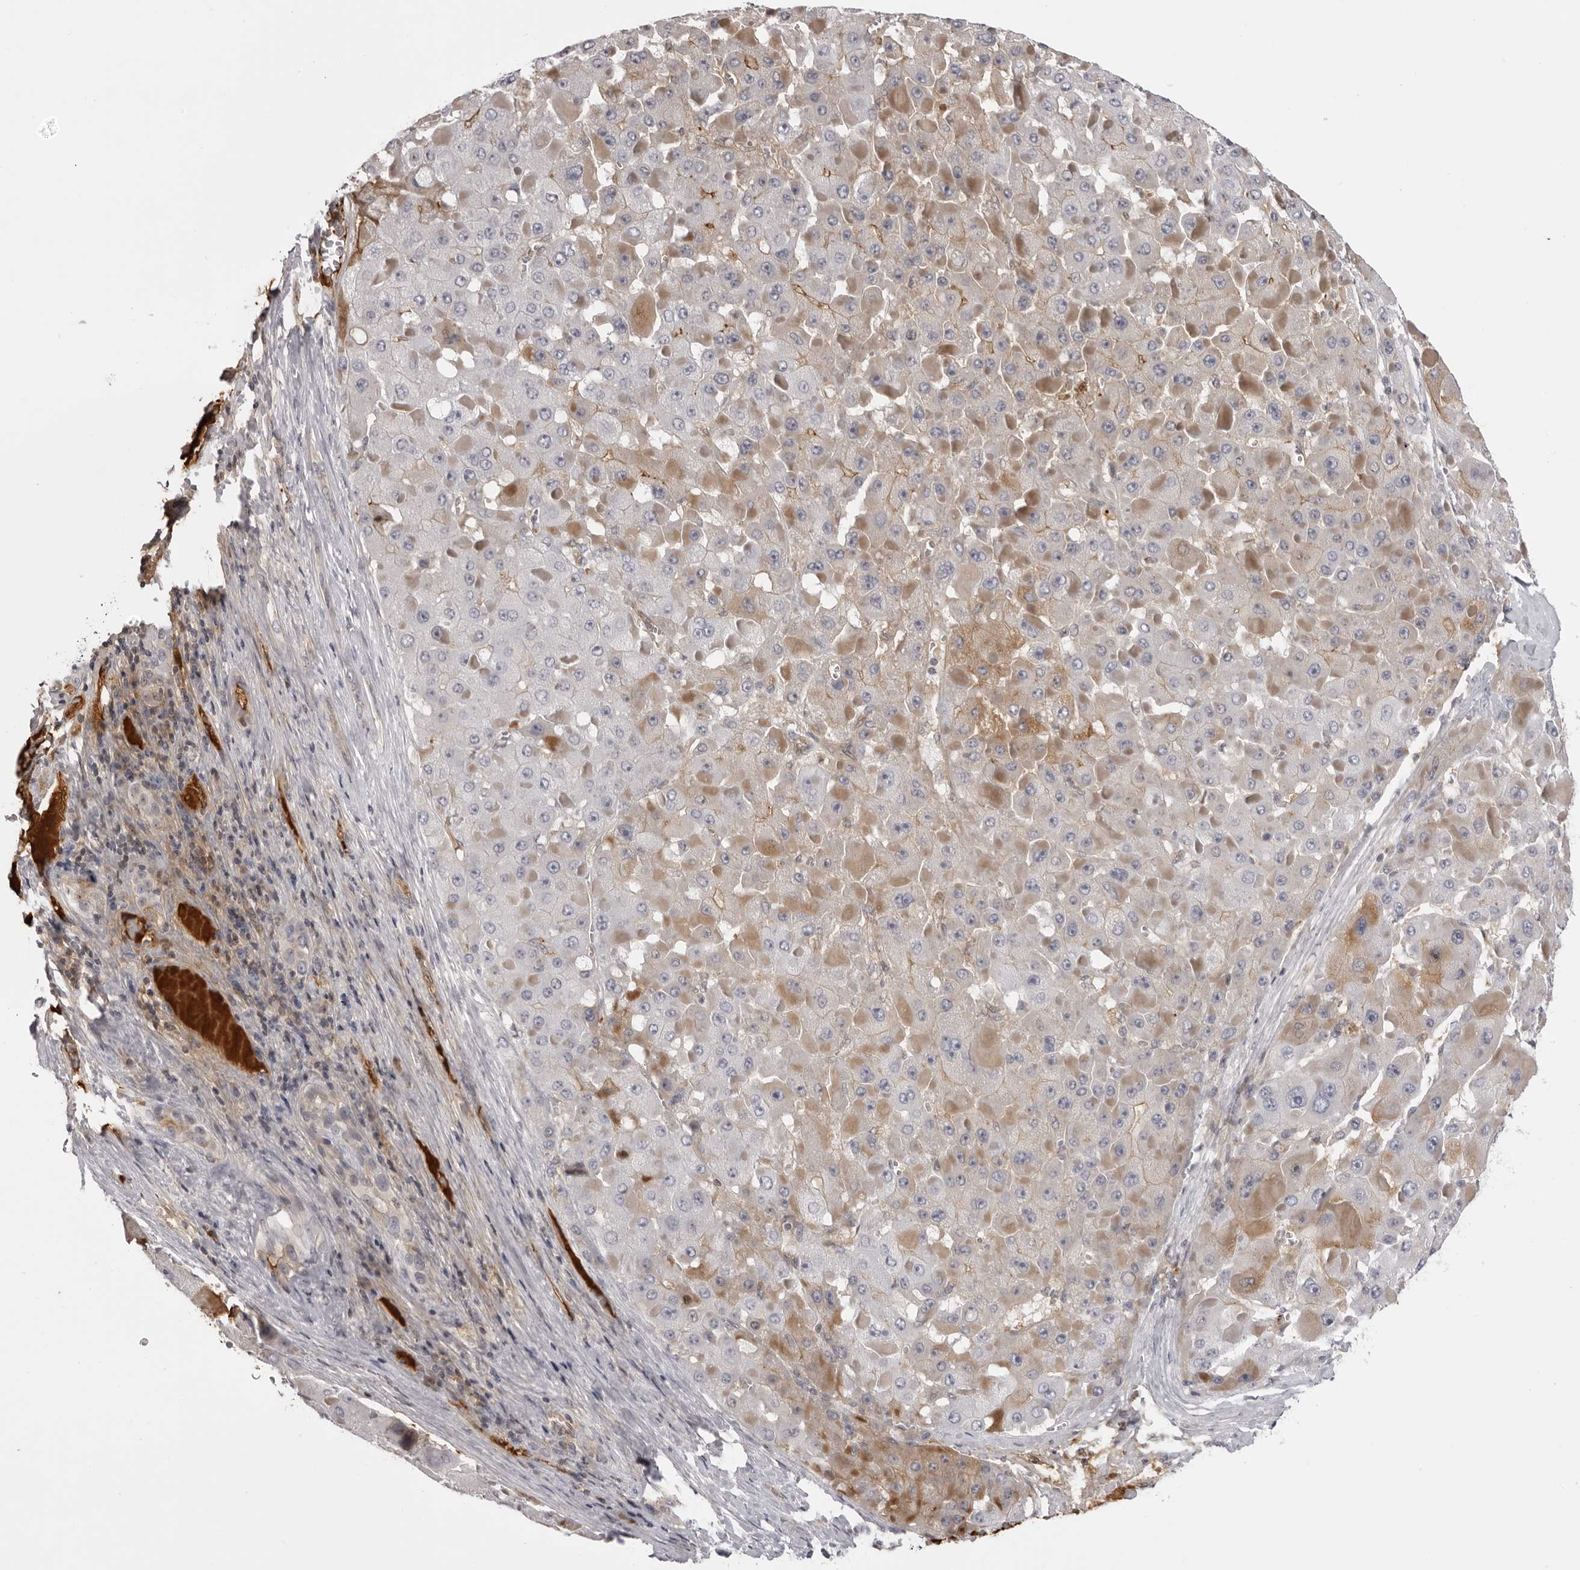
{"staining": {"intensity": "weak", "quantity": "<25%", "location": "cytoplasmic/membranous"}, "tissue": "liver cancer", "cell_type": "Tumor cells", "image_type": "cancer", "snomed": [{"axis": "morphology", "description": "Carcinoma, Hepatocellular, NOS"}, {"axis": "topography", "description": "Liver"}], "caption": "Immunohistochemical staining of human liver hepatocellular carcinoma demonstrates no significant expression in tumor cells.", "gene": "PLEKHF2", "patient": {"sex": "female", "age": 73}}